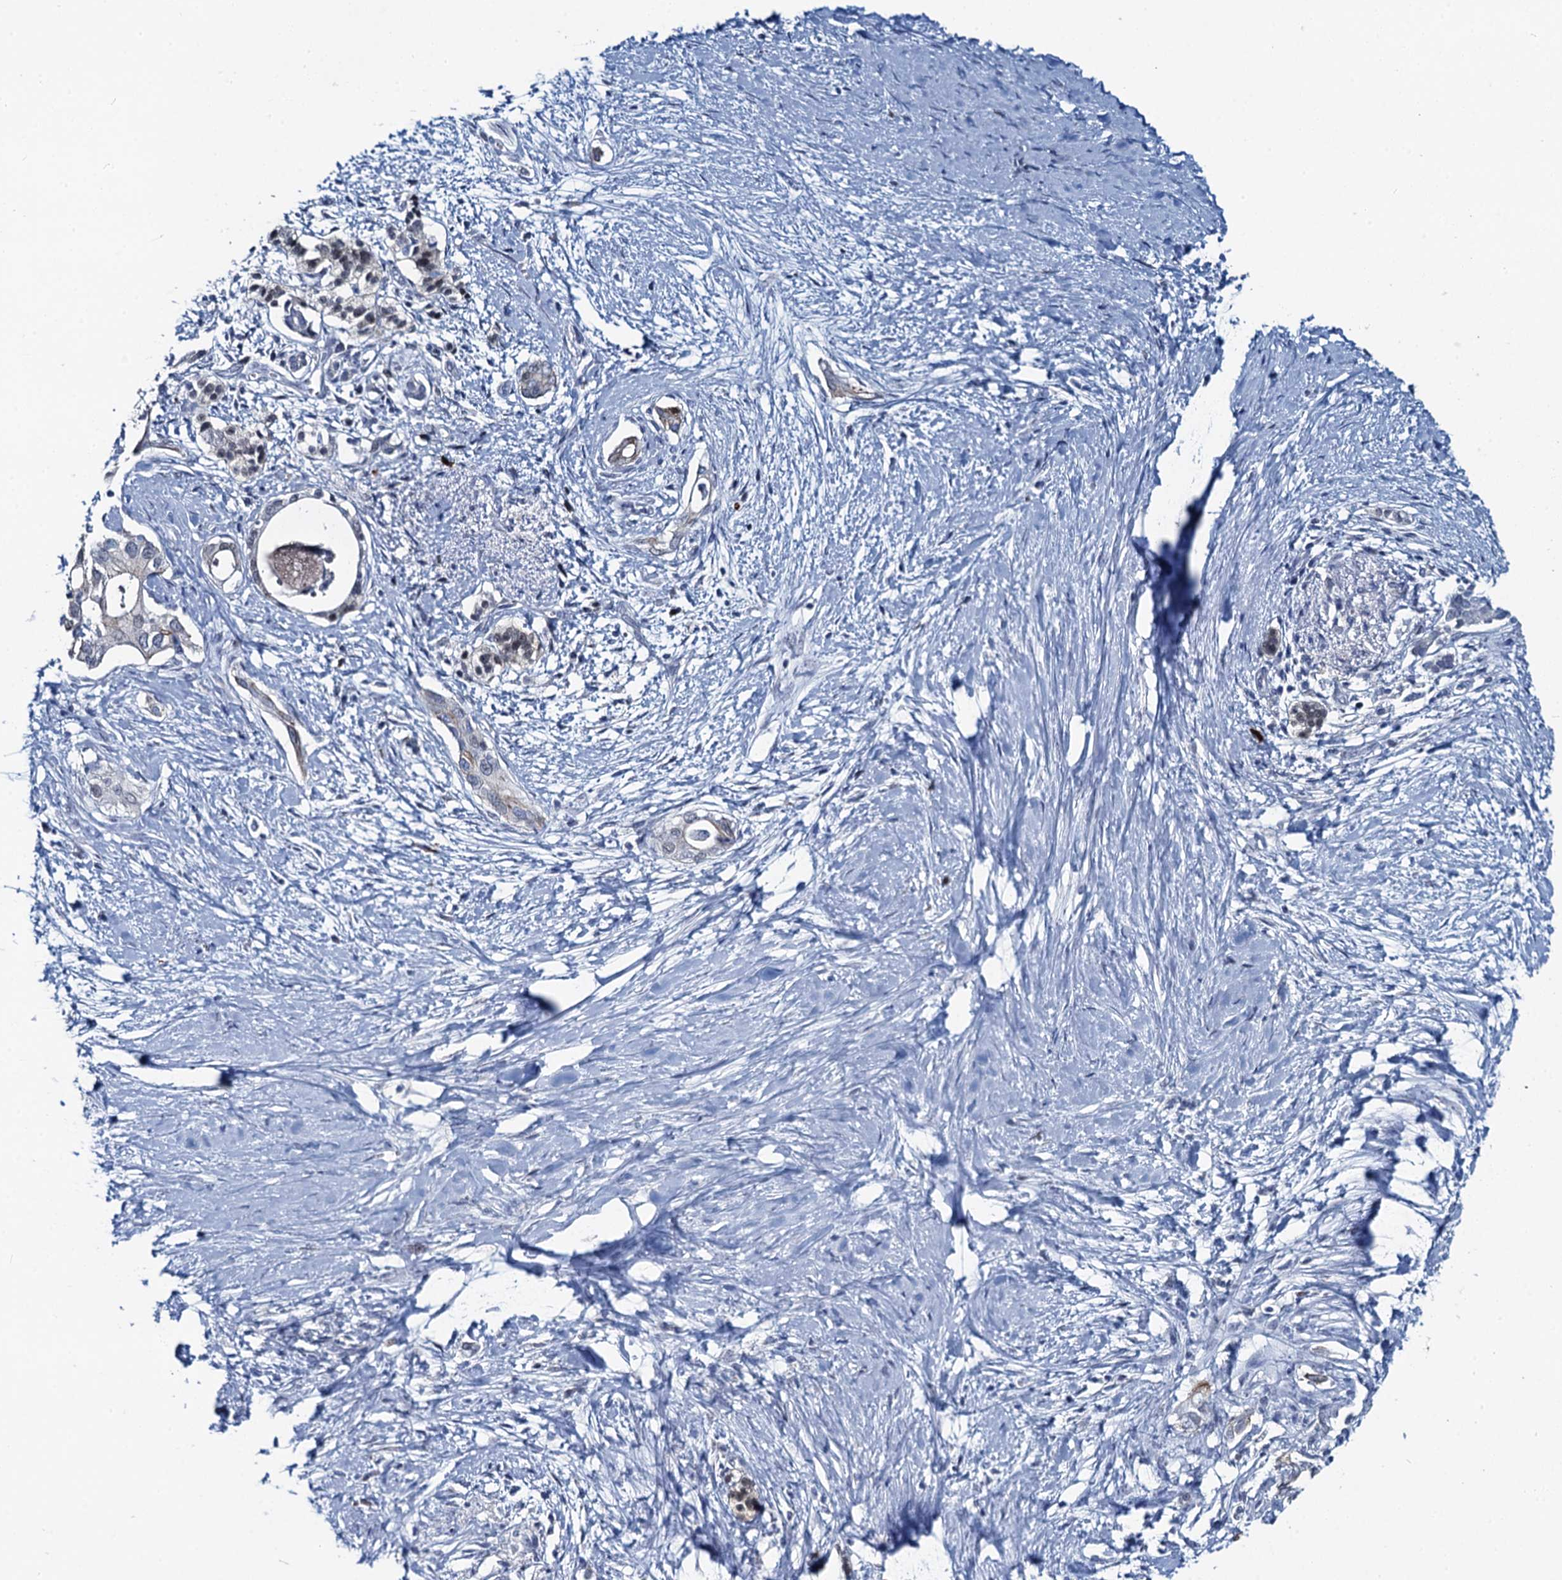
{"staining": {"intensity": "moderate", "quantity": "<25%", "location": "cytoplasmic/membranous"}, "tissue": "pancreatic cancer", "cell_type": "Tumor cells", "image_type": "cancer", "snomed": [{"axis": "morphology", "description": "Normal tissue, NOS"}, {"axis": "morphology", "description": "Adenocarcinoma, NOS"}, {"axis": "topography", "description": "Pancreas"}, {"axis": "topography", "description": "Peripheral nerve tissue"}], "caption": "Pancreatic cancer (adenocarcinoma) stained for a protein displays moderate cytoplasmic/membranous positivity in tumor cells.", "gene": "TOX3", "patient": {"sex": "male", "age": 59}}